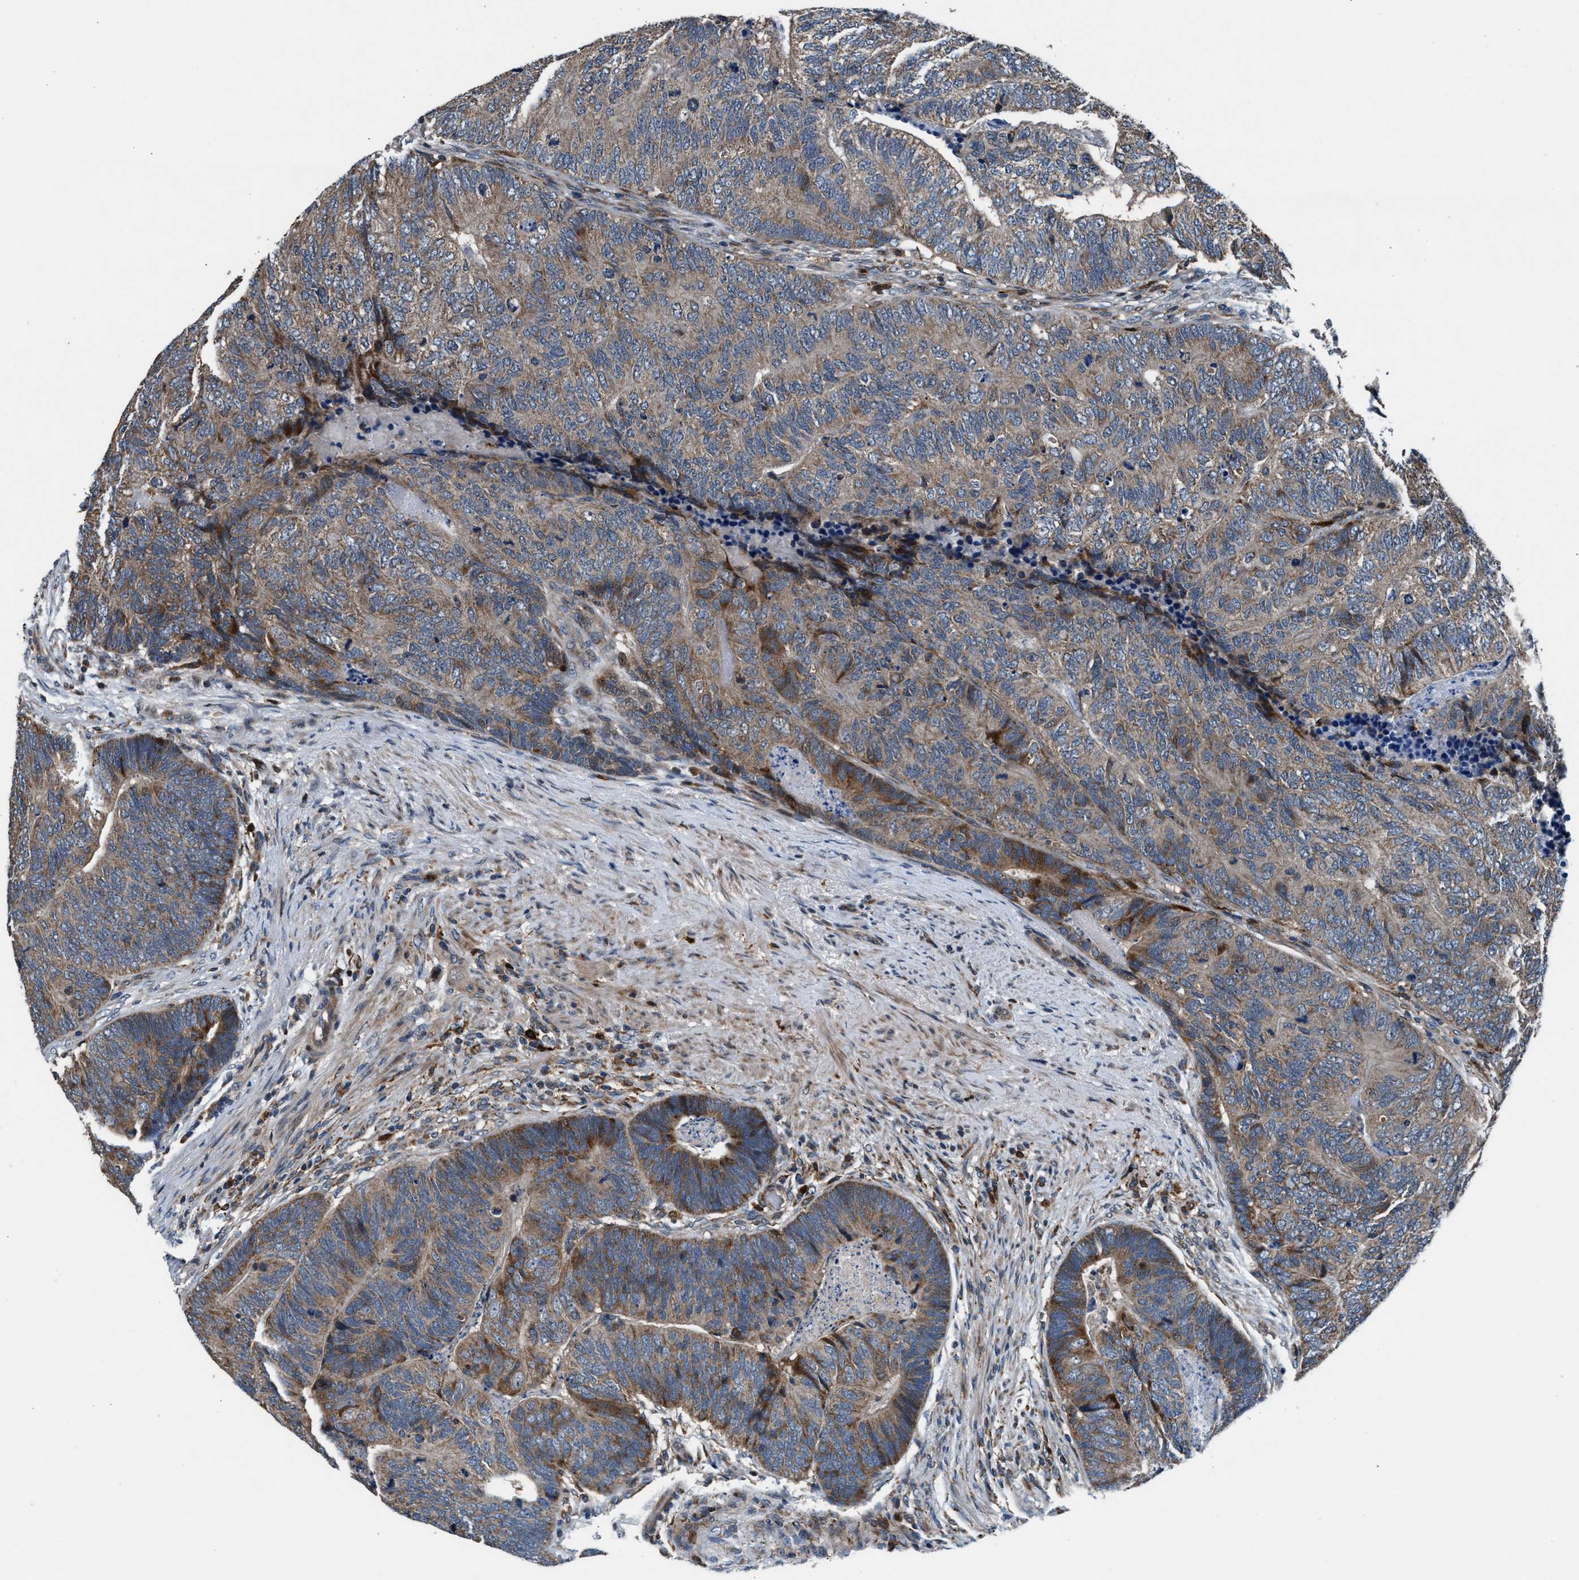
{"staining": {"intensity": "weak", "quantity": ">75%", "location": "cytoplasmic/membranous"}, "tissue": "colorectal cancer", "cell_type": "Tumor cells", "image_type": "cancer", "snomed": [{"axis": "morphology", "description": "Adenocarcinoma, NOS"}, {"axis": "topography", "description": "Colon"}], "caption": "Brown immunohistochemical staining in human colorectal cancer (adenocarcinoma) demonstrates weak cytoplasmic/membranous expression in about >75% of tumor cells. (brown staining indicates protein expression, while blue staining denotes nuclei).", "gene": "FAM221A", "patient": {"sex": "female", "age": 67}}